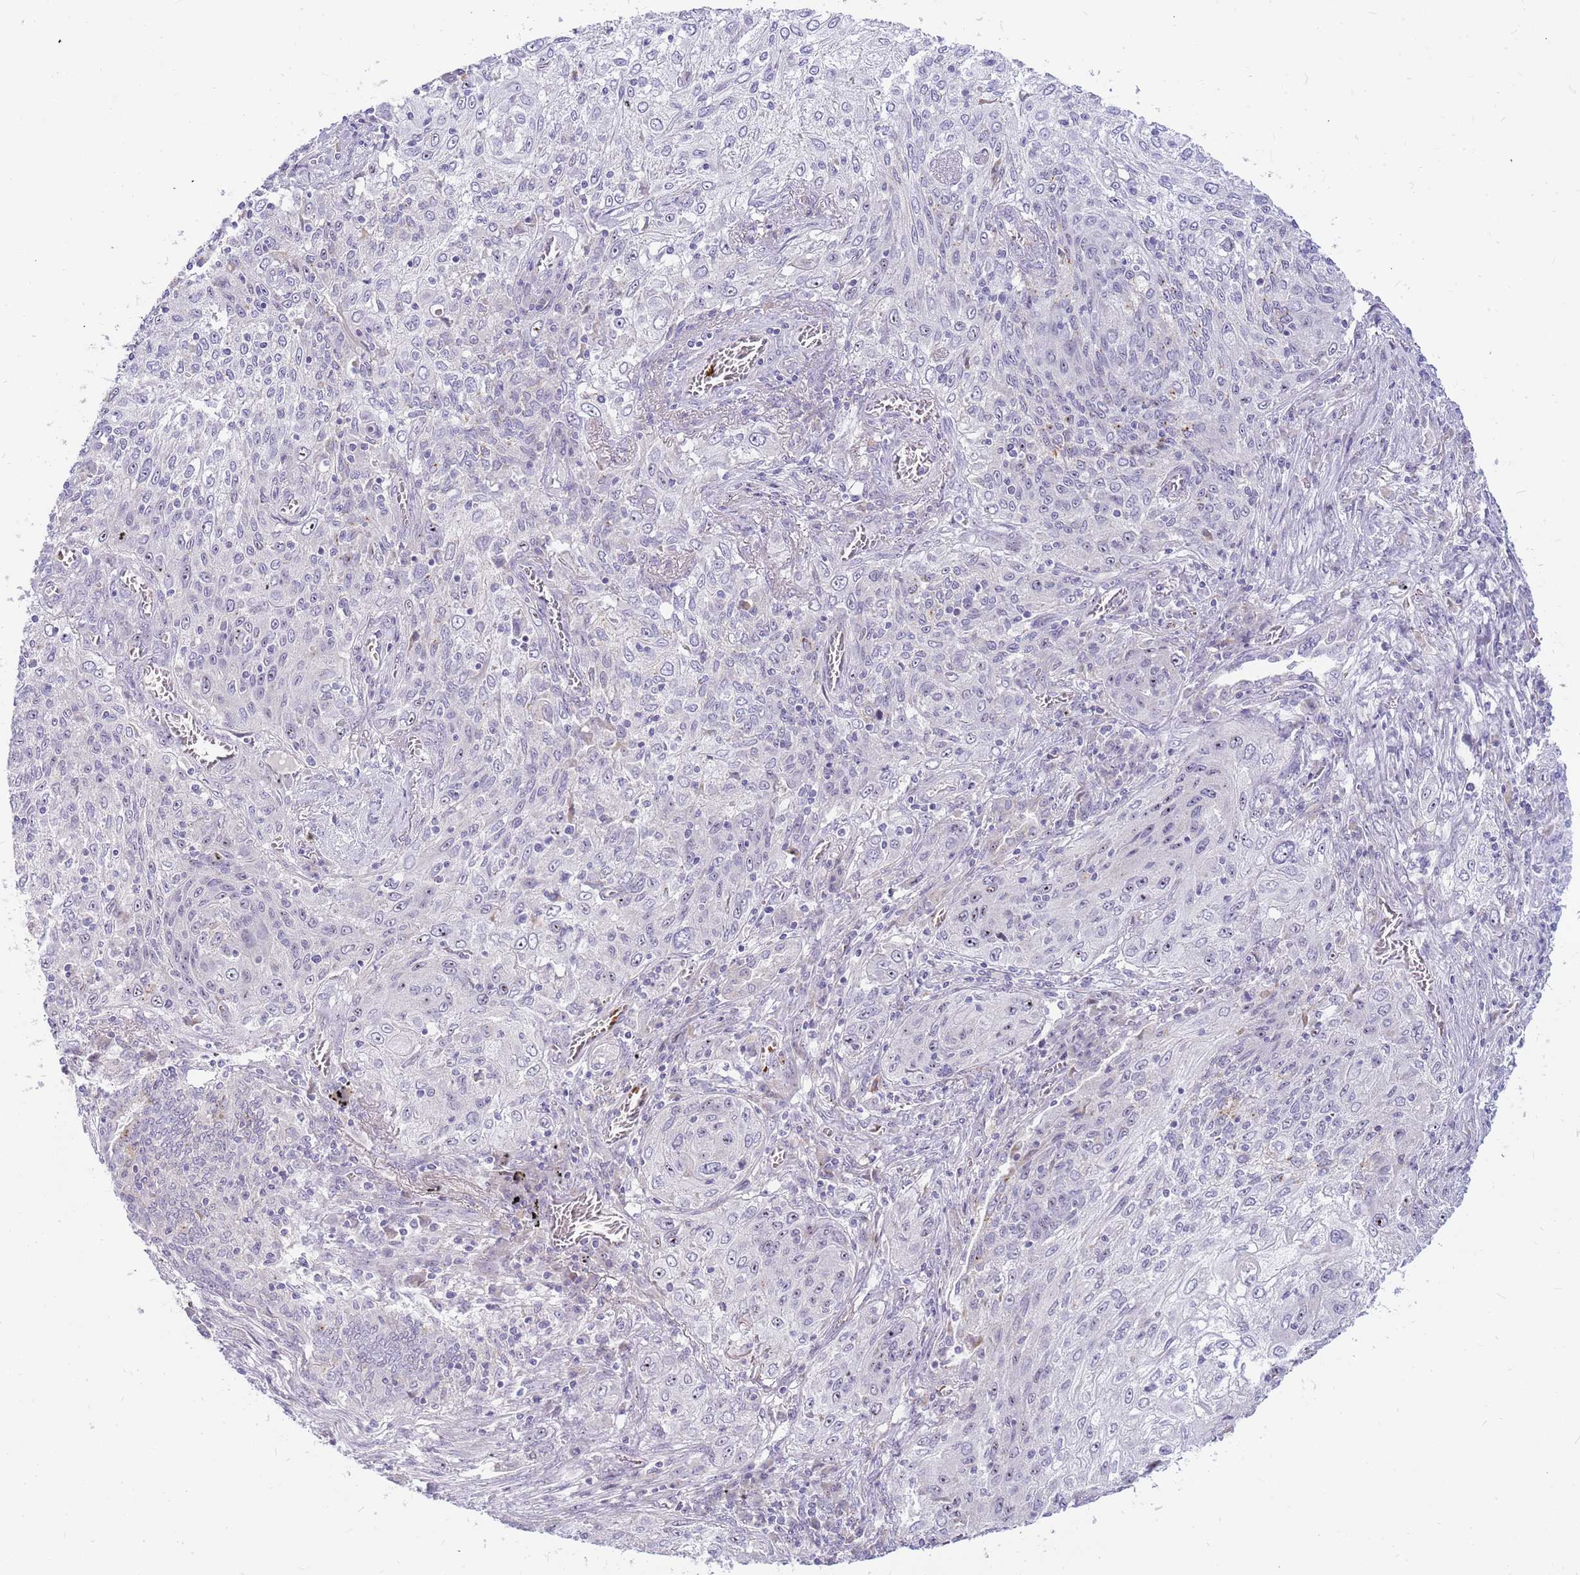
{"staining": {"intensity": "negative", "quantity": "none", "location": "none"}, "tissue": "lung cancer", "cell_type": "Tumor cells", "image_type": "cancer", "snomed": [{"axis": "morphology", "description": "Squamous cell carcinoma, NOS"}, {"axis": "topography", "description": "Lung"}], "caption": "The micrograph shows no significant expression in tumor cells of lung cancer.", "gene": "DNAJA3", "patient": {"sex": "female", "age": 69}}